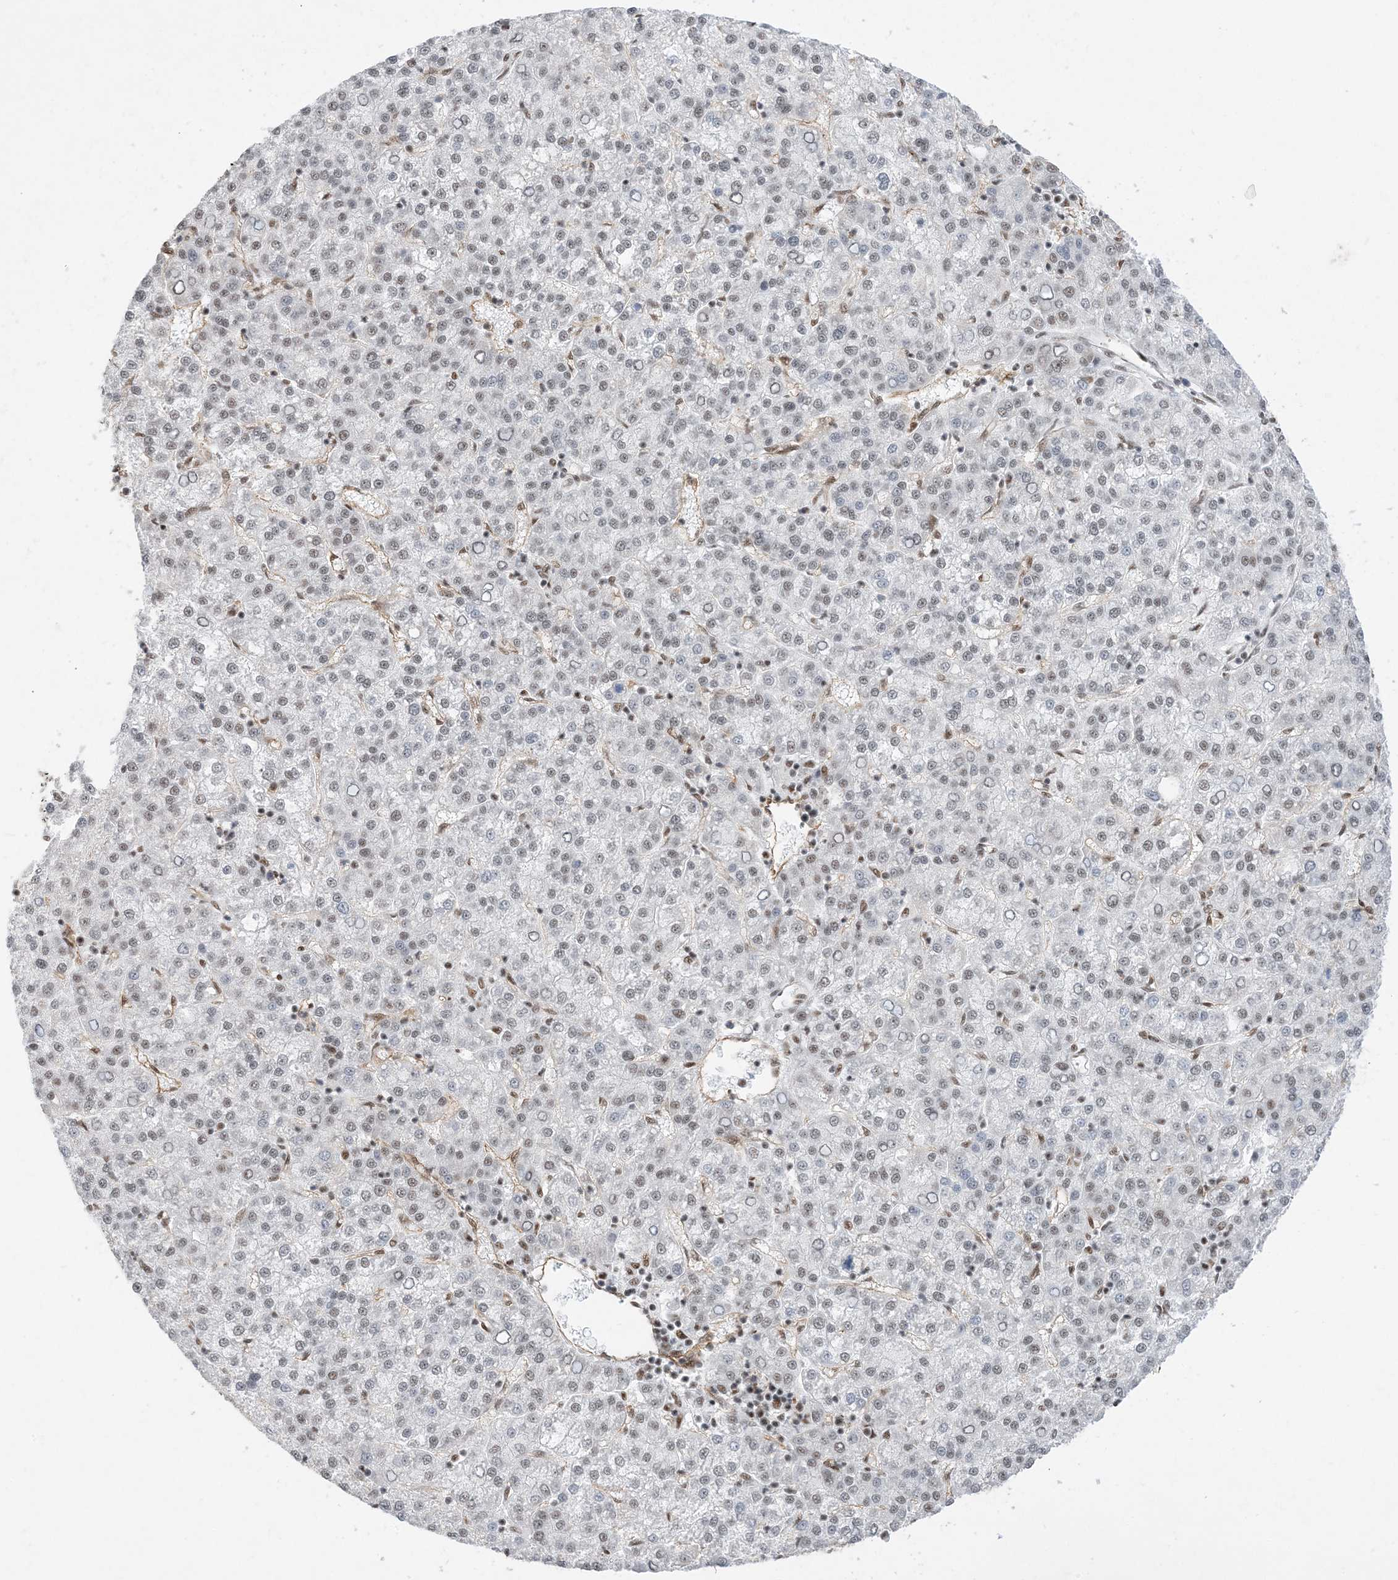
{"staining": {"intensity": "weak", "quantity": "<25%", "location": "nuclear"}, "tissue": "liver cancer", "cell_type": "Tumor cells", "image_type": "cancer", "snomed": [{"axis": "morphology", "description": "Carcinoma, Hepatocellular, NOS"}, {"axis": "topography", "description": "Liver"}], "caption": "Hepatocellular carcinoma (liver) stained for a protein using immunohistochemistry reveals no staining tumor cells.", "gene": "SF3A3", "patient": {"sex": "female", "age": 58}}